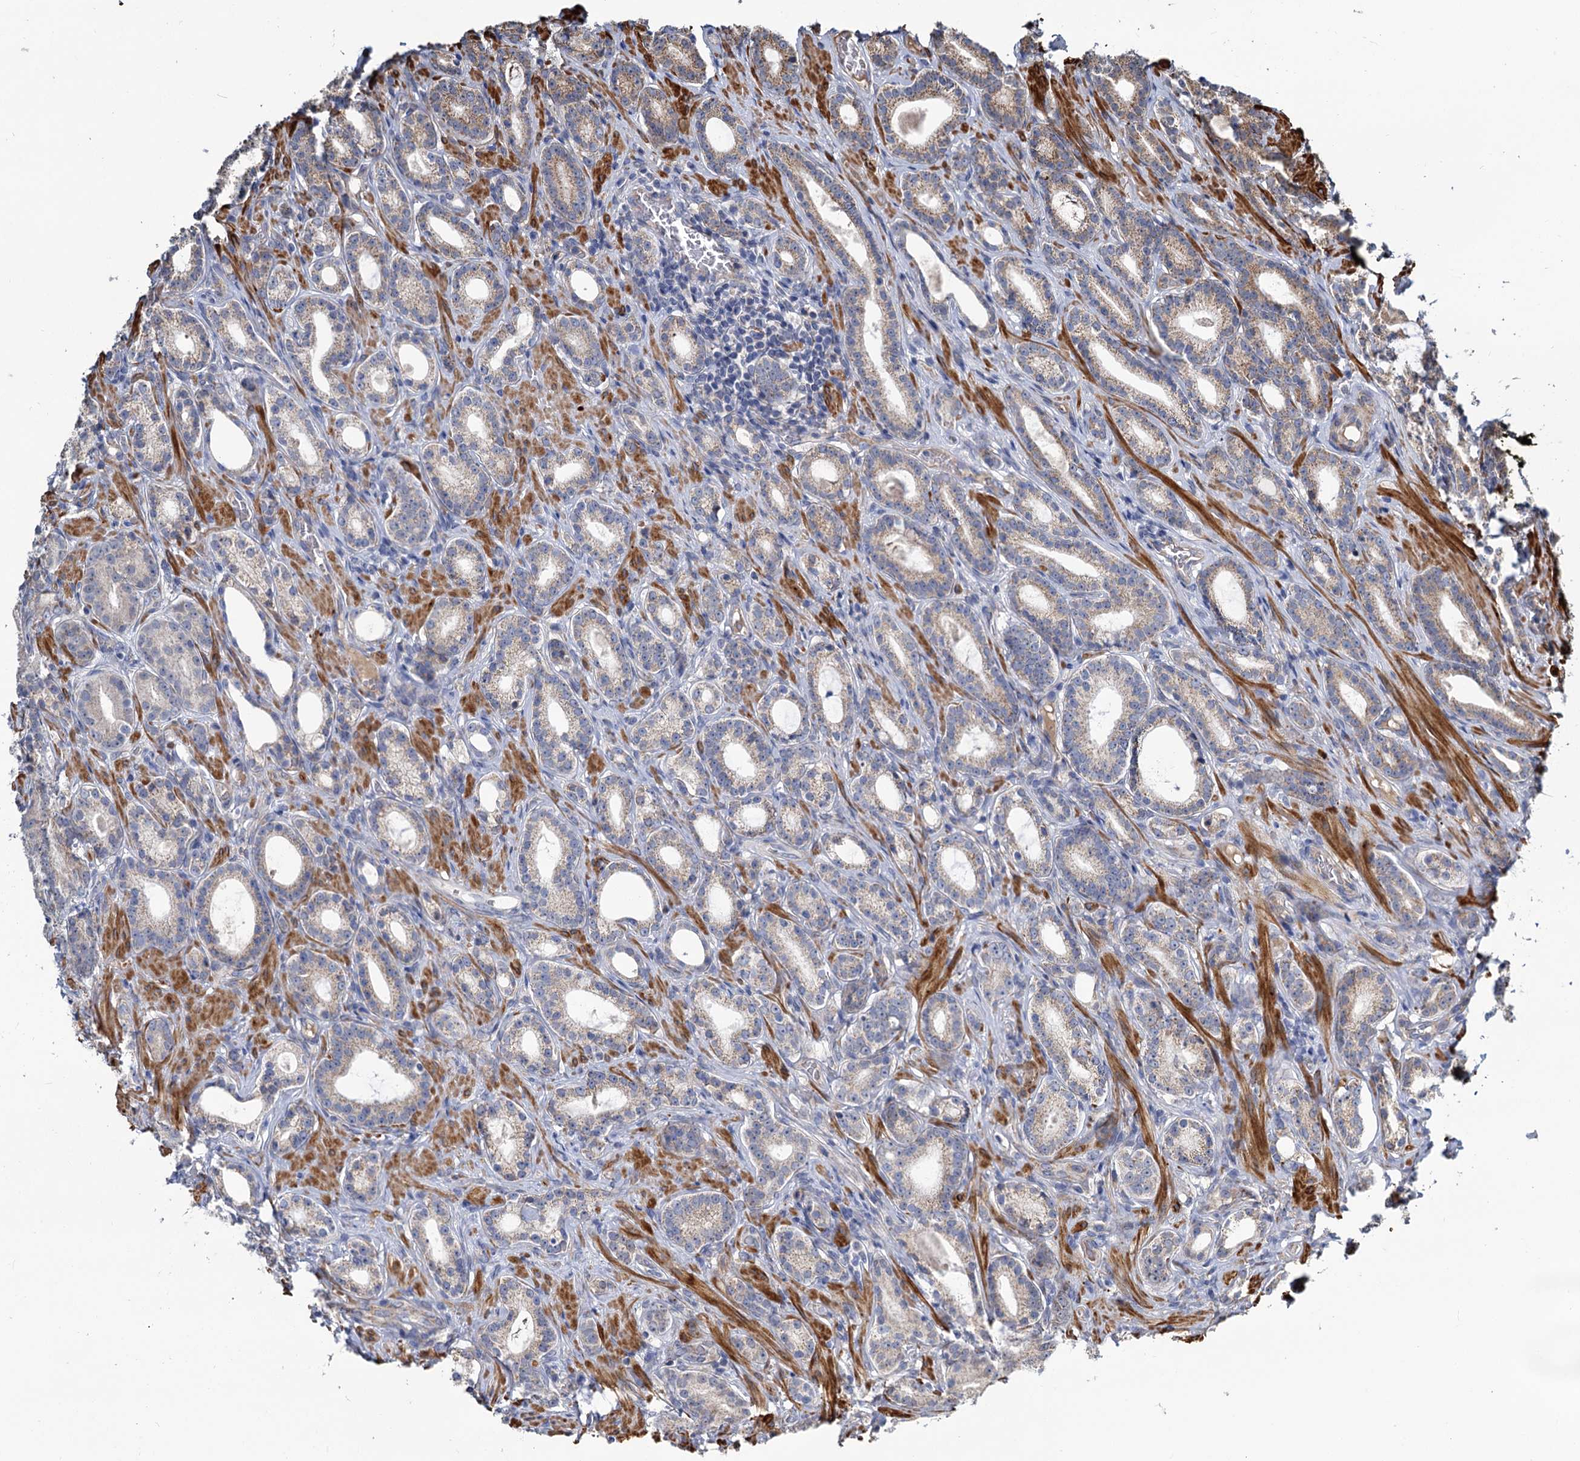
{"staining": {"intensity": "weak", "quantity": "<25%", "location": "cytoplasmic/membranous"}, "tissue": "prostate cancer", "cell_type": "Tumor cells", "image_type": "cancer", "snomed": [{"axis": "morphology", "description": "Adenocarcinoma, Low grade"}, {"axis": "topography", "description": "Prostate"}], "caption": "Prostate cancer (low-grade adenocarcinoma) stained for a protein using IHC displays no staining tumor cells.", "gene": "ALKBH7", "patient": {"sex": "male", "age": 71}}